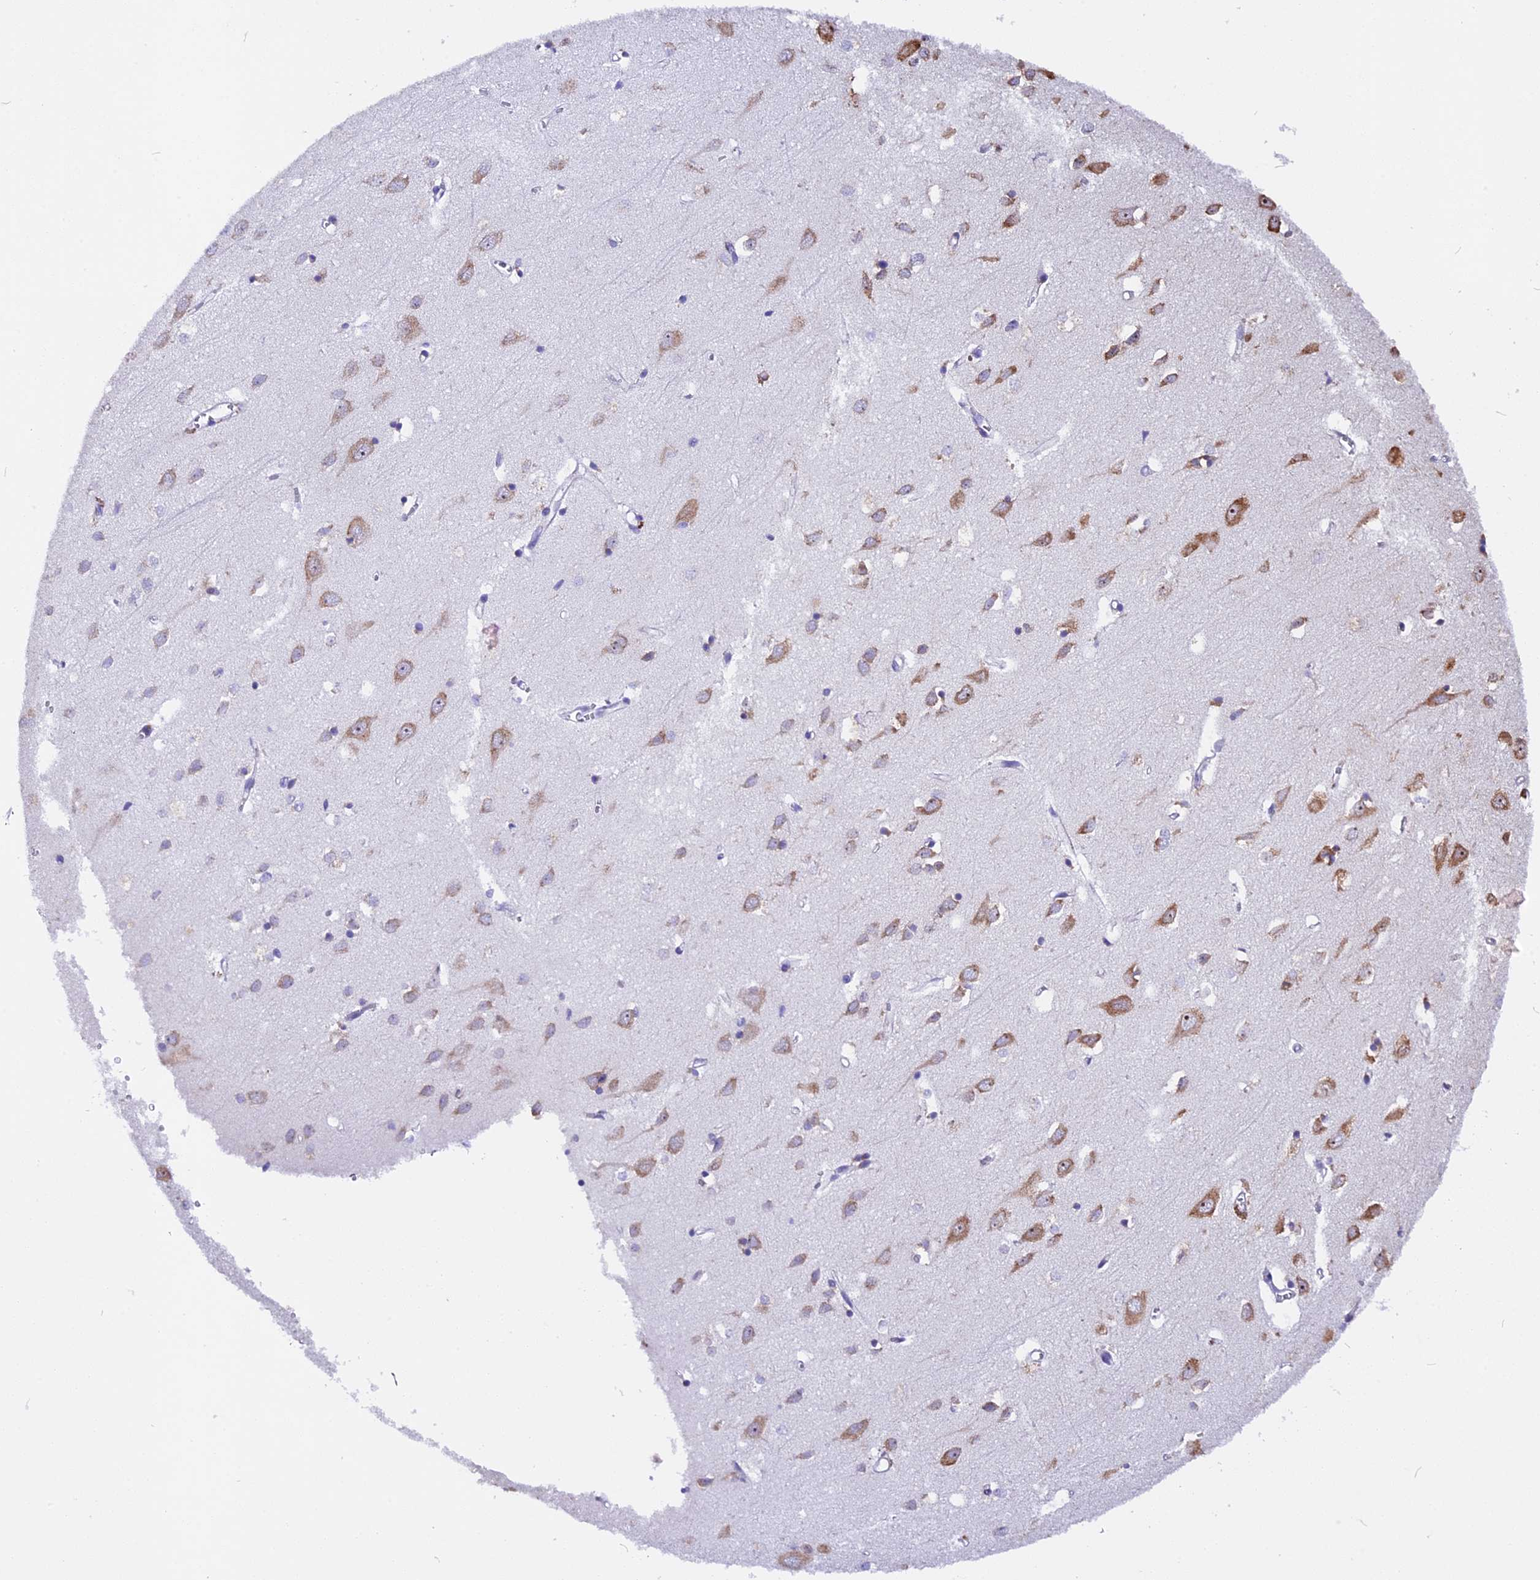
{"staining": {"intensity": "negative", "quantity": "none", "location": "none"}, "tissue": "cerebral cortex", "cell_type": "Endothelial cells", "image_type": "normal", "snomed": [{"axis": "morphology", "description": "Normal tissue, NOS"}, {"axis": "topography", "description": "Cerebral cortex"}], "caption": "Protein analysis of normal cerebral cortex shows no significant expression in endothelial cells.", "gene": "GNPTAB", "patient": {"sex": "female", "age": 64}}